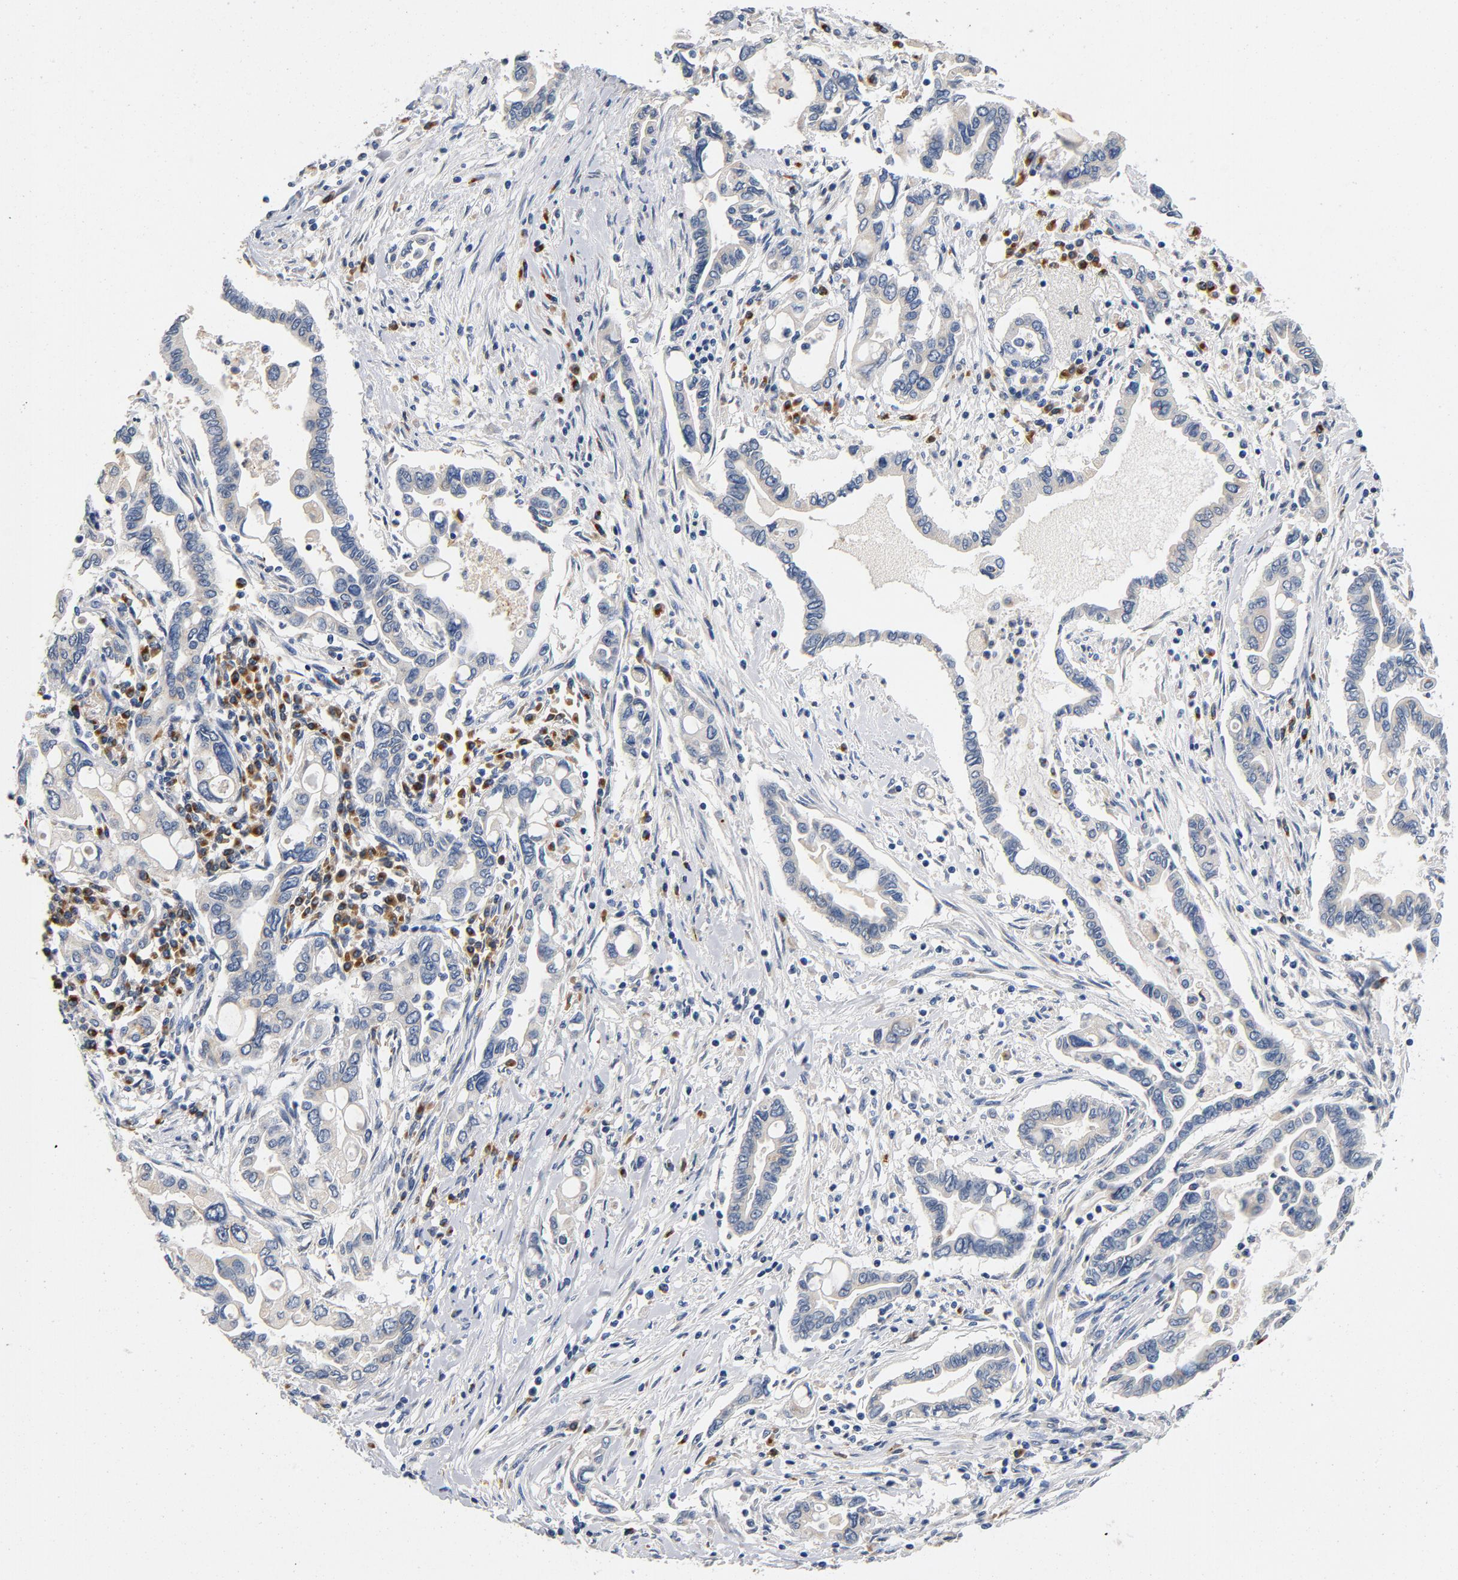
{"staining": {"intensity": "negative", "quantity": "none", "location": "none"}, "tissue": "pancreatic cancer", "cell_type": "Tumor cells", "image_type": "cancer", "snomed": [{"axis": "morphology", "description": "Adenocarcinoma, NOS"}, {"axis": "topography", "description": "Pancreas"}], "caption": "Tumor cells show no significant protein staining in pancreatic adenocarcinoma. (Stains: DAB IHC with hematoxylin counter stain, Microscopy: brightfield microscopy at high magnification).", "gene": "LMAN2", "patient": {"sex": "female", "age": 57}}